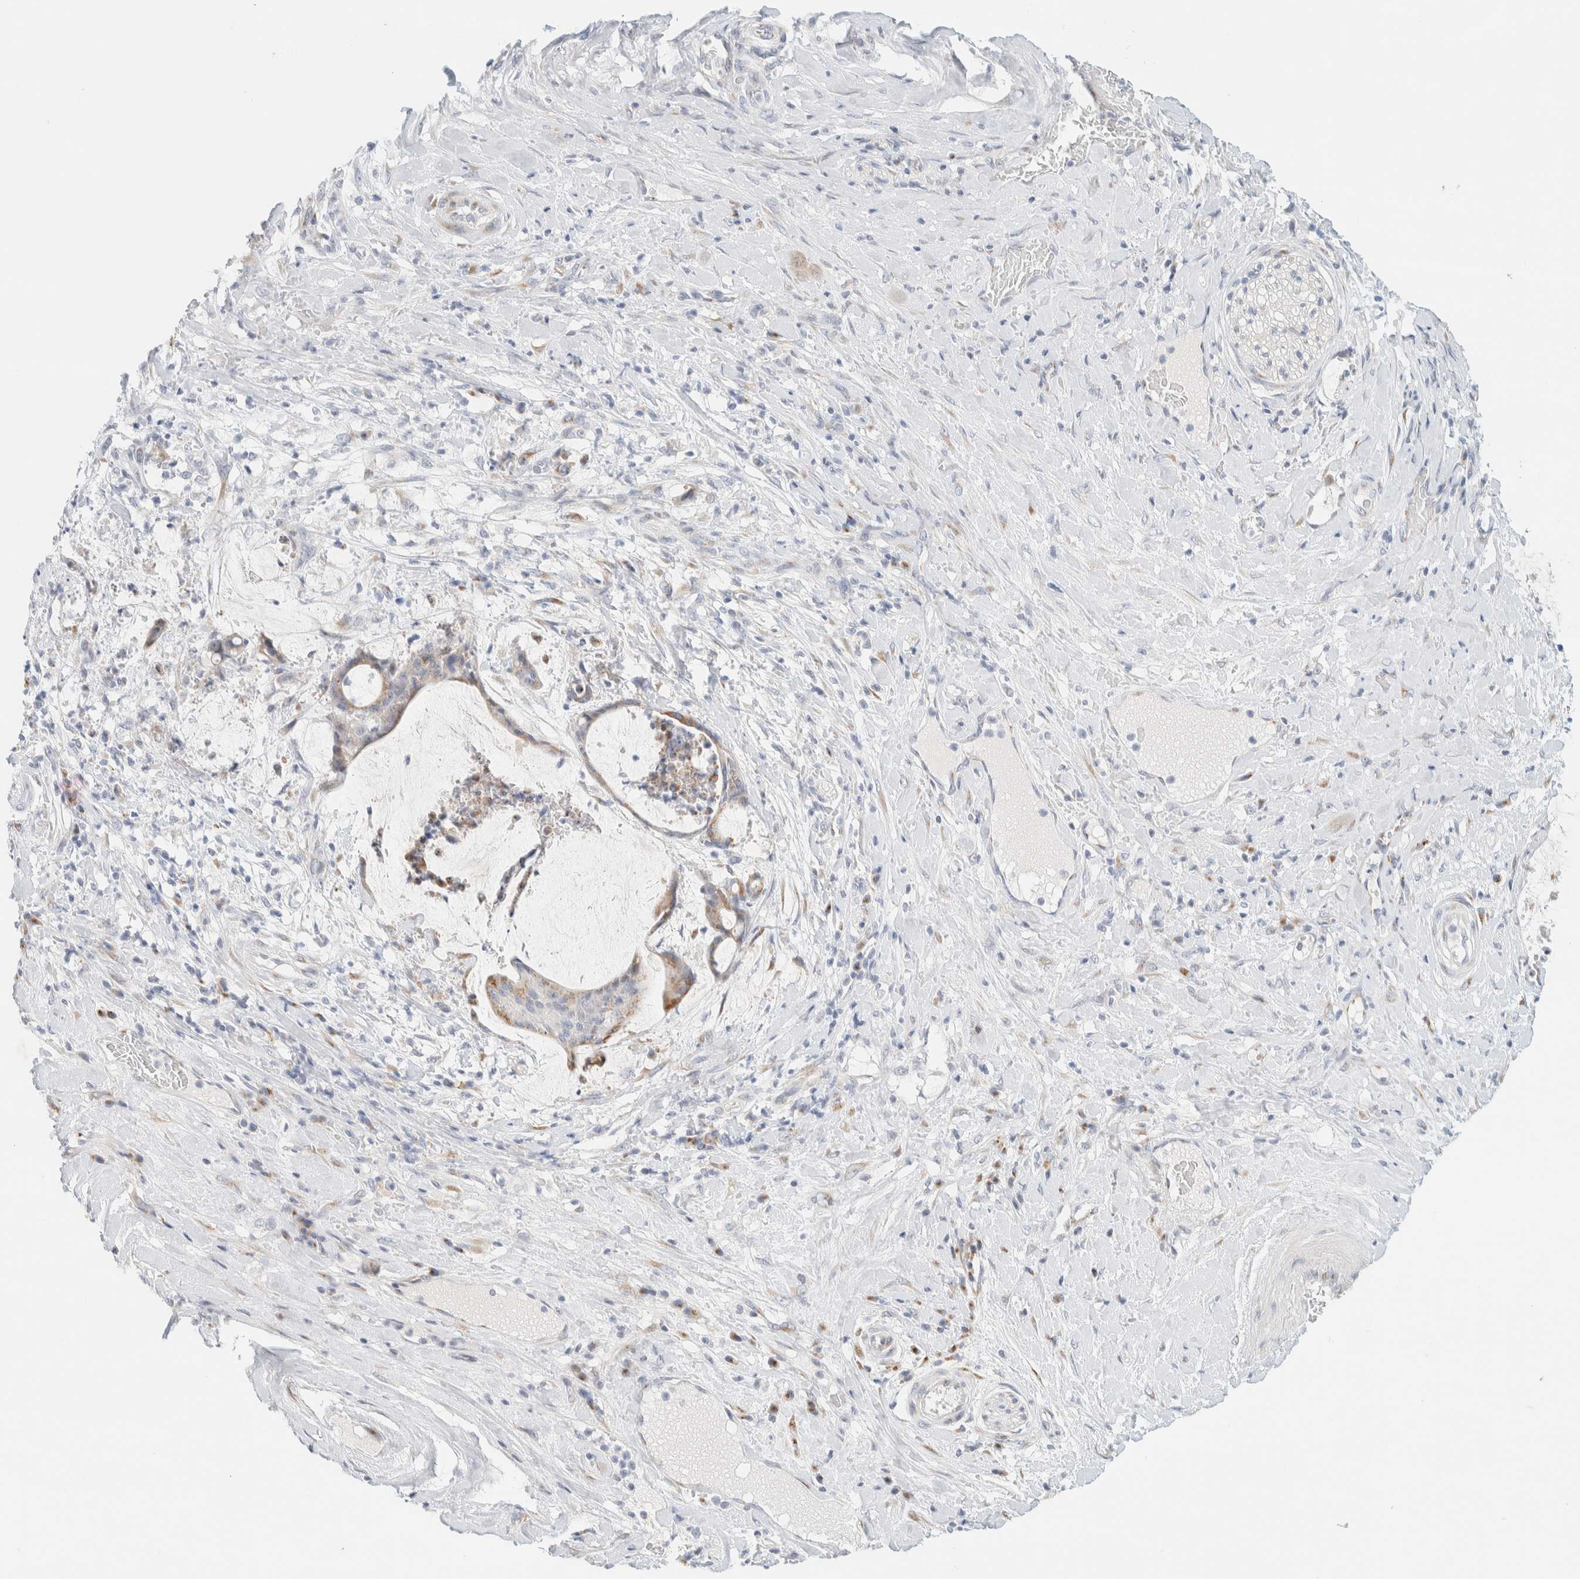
{"staining": {"intensity": "moderate", "quantity": ">75%", "location": "cytoplasmic/membranous"}, "tissue": "liver cancer", "cell_type": "Tumor cells", "image_type": "cancer", "snomed": [{"axis": "morphology", "description": "Normal tissue, NOS"}, {"axis": "morphology", "description": "Cholangiocarcinoma"}, {"axis": "topography", "description": "Liver"}, {"axis": "topography", "description": "Peripheral nerve tissue"}], "caption": "This is an image of immunohistochemistry (IHC) staining of cholangiocarcinoma (liver), which shows moderate expression in the cytoplasmic/membranous of tumor cells.", "gene": "SPNS3", "patient": {"sex": "female", "age": 73}}